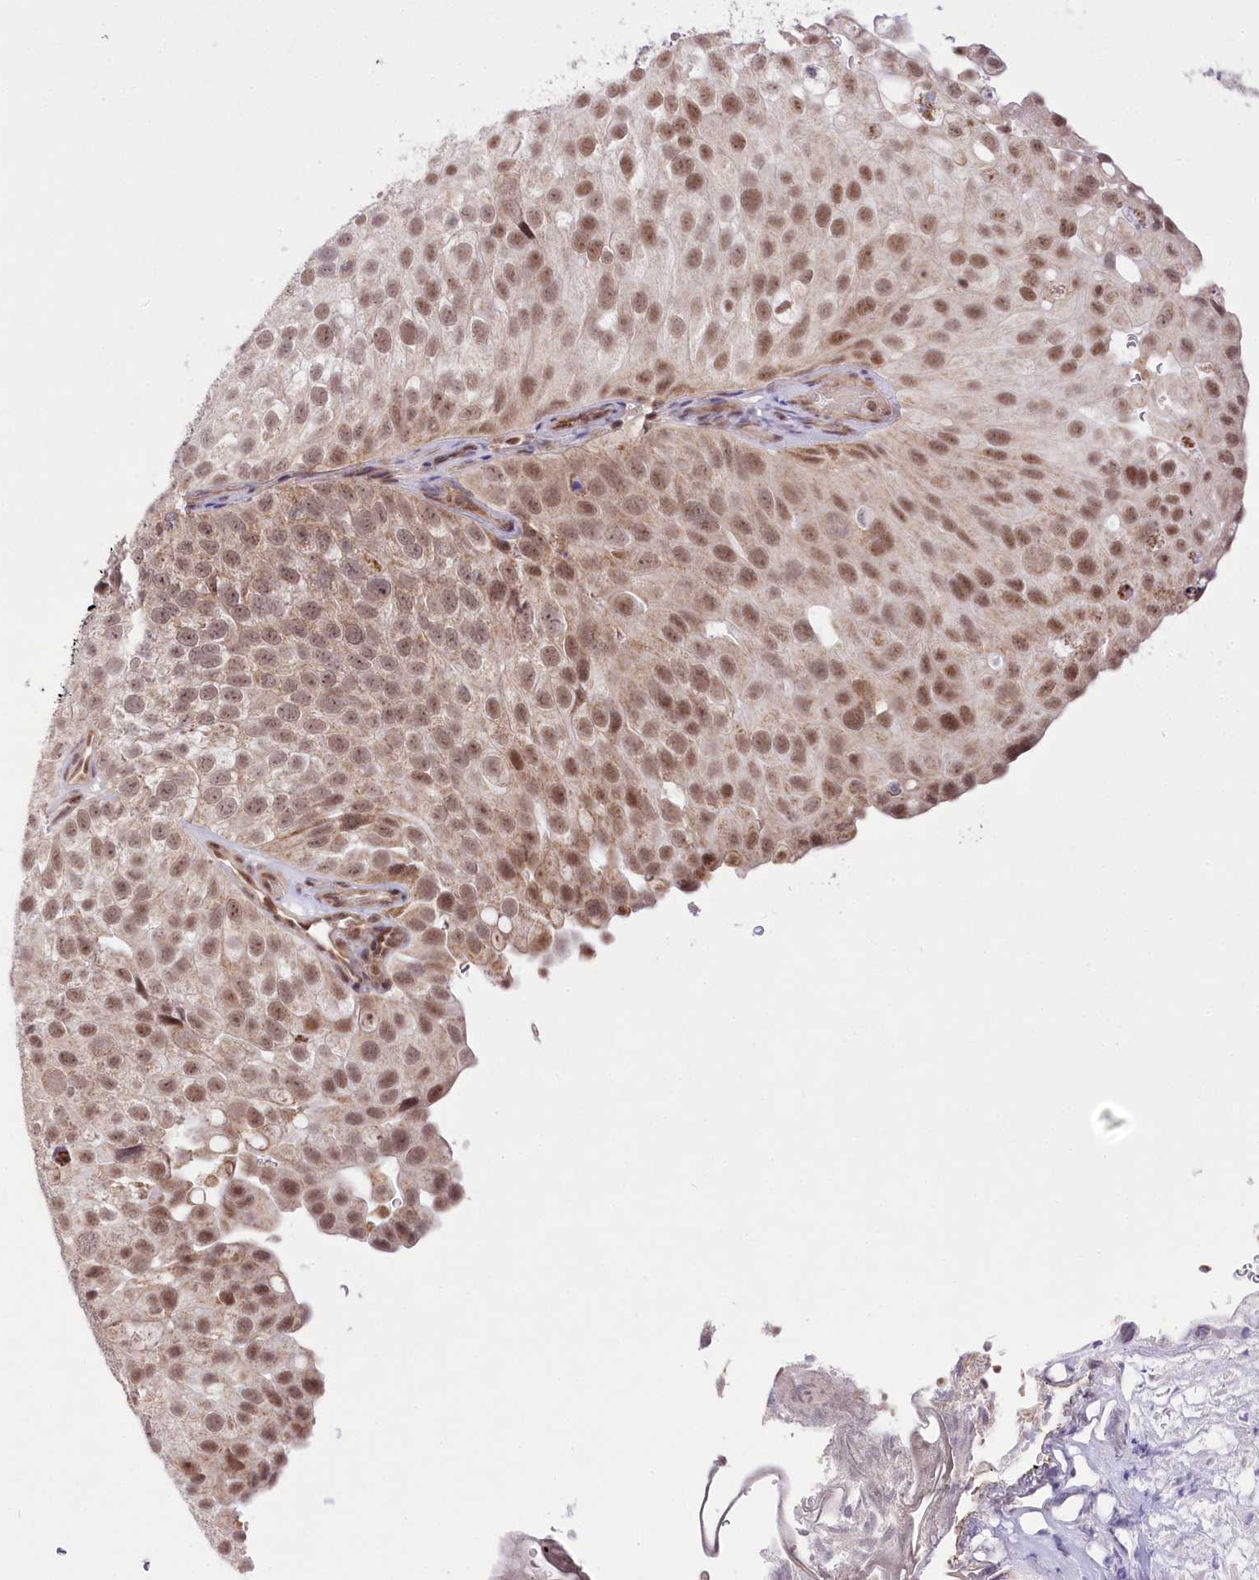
{"staining": {"intensity": "moderate", "quantity": ">75%", "location": "nuclear"}, "tissue": "urothelial cancer", "cell_type": "Tumor cells", "image_type": "cancer", "snomed": [{"axis": "morphology", "description": "Urothelial carcinoma, Low grade"}, {"axis": "topography", "description": "Urinary bladder"}], "caption": "Urothelial cancer was stained to show a protein in brown. There is medium levels of moderate nuclear positivity in about >75% of tumor cells.", "gene": "ZMAT2", "patient": {"sex": "male", "age": 78}}